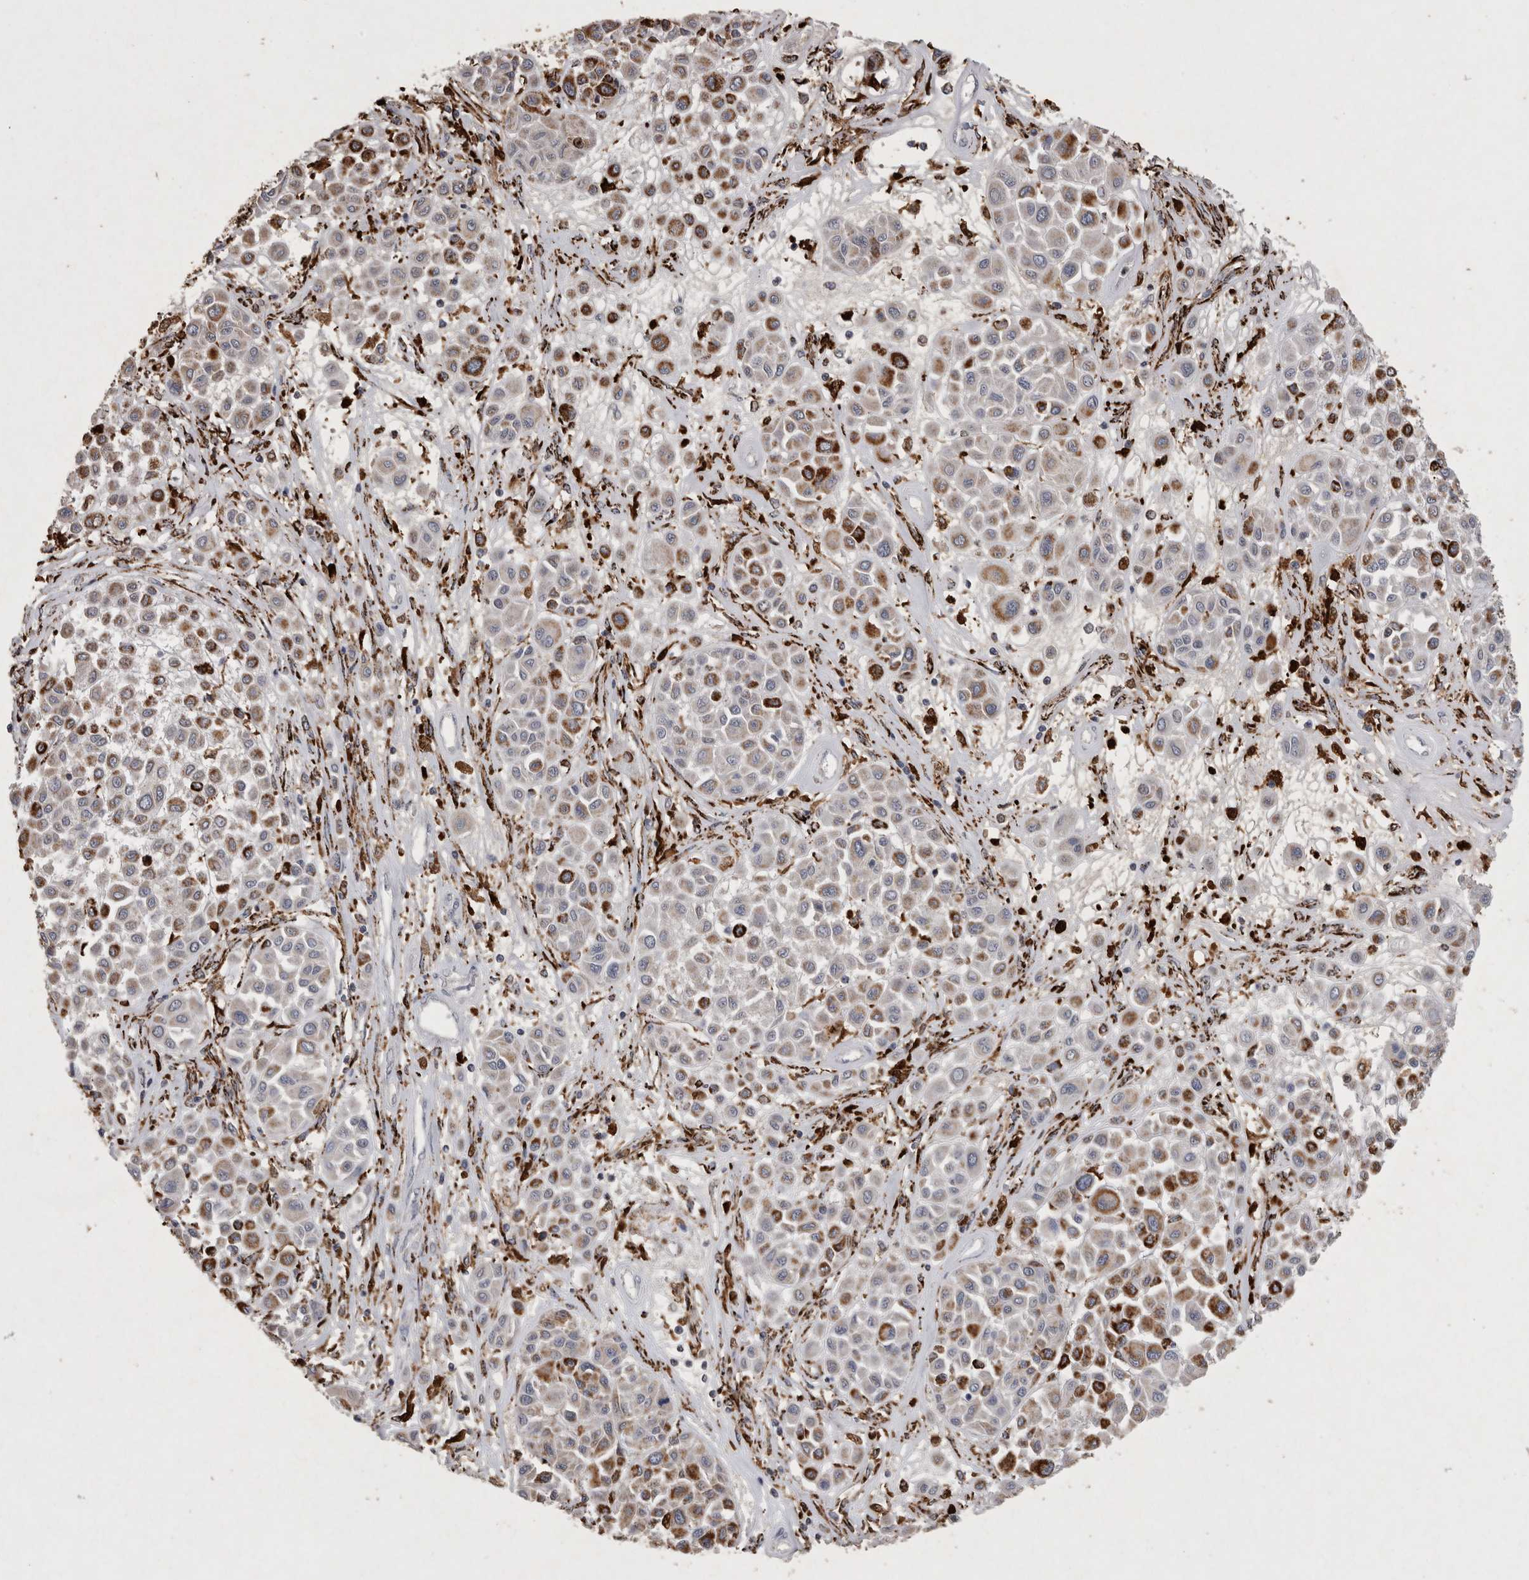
{"staining": {"intensity": "strong", "quantity": "25%-75%", "location": "cytoplasmic/membranous"}, "tissue": "melanoma", "cell_type": "Tumor cells", "image_type": "cancer", "snomed": [{"axis": "morphology", "description": "Malignant melanoma, Metastatic site"}, {"axis": "topography", "description": "Soft tissue"}], "caption": "Strong cytoplasmic/membranous staining is appreciated in about 25%-75% of tumor cells in malignant melanoma (metastatic site).", "gene": "DKK3", "patient": {"sex": "male", "age": 41}}